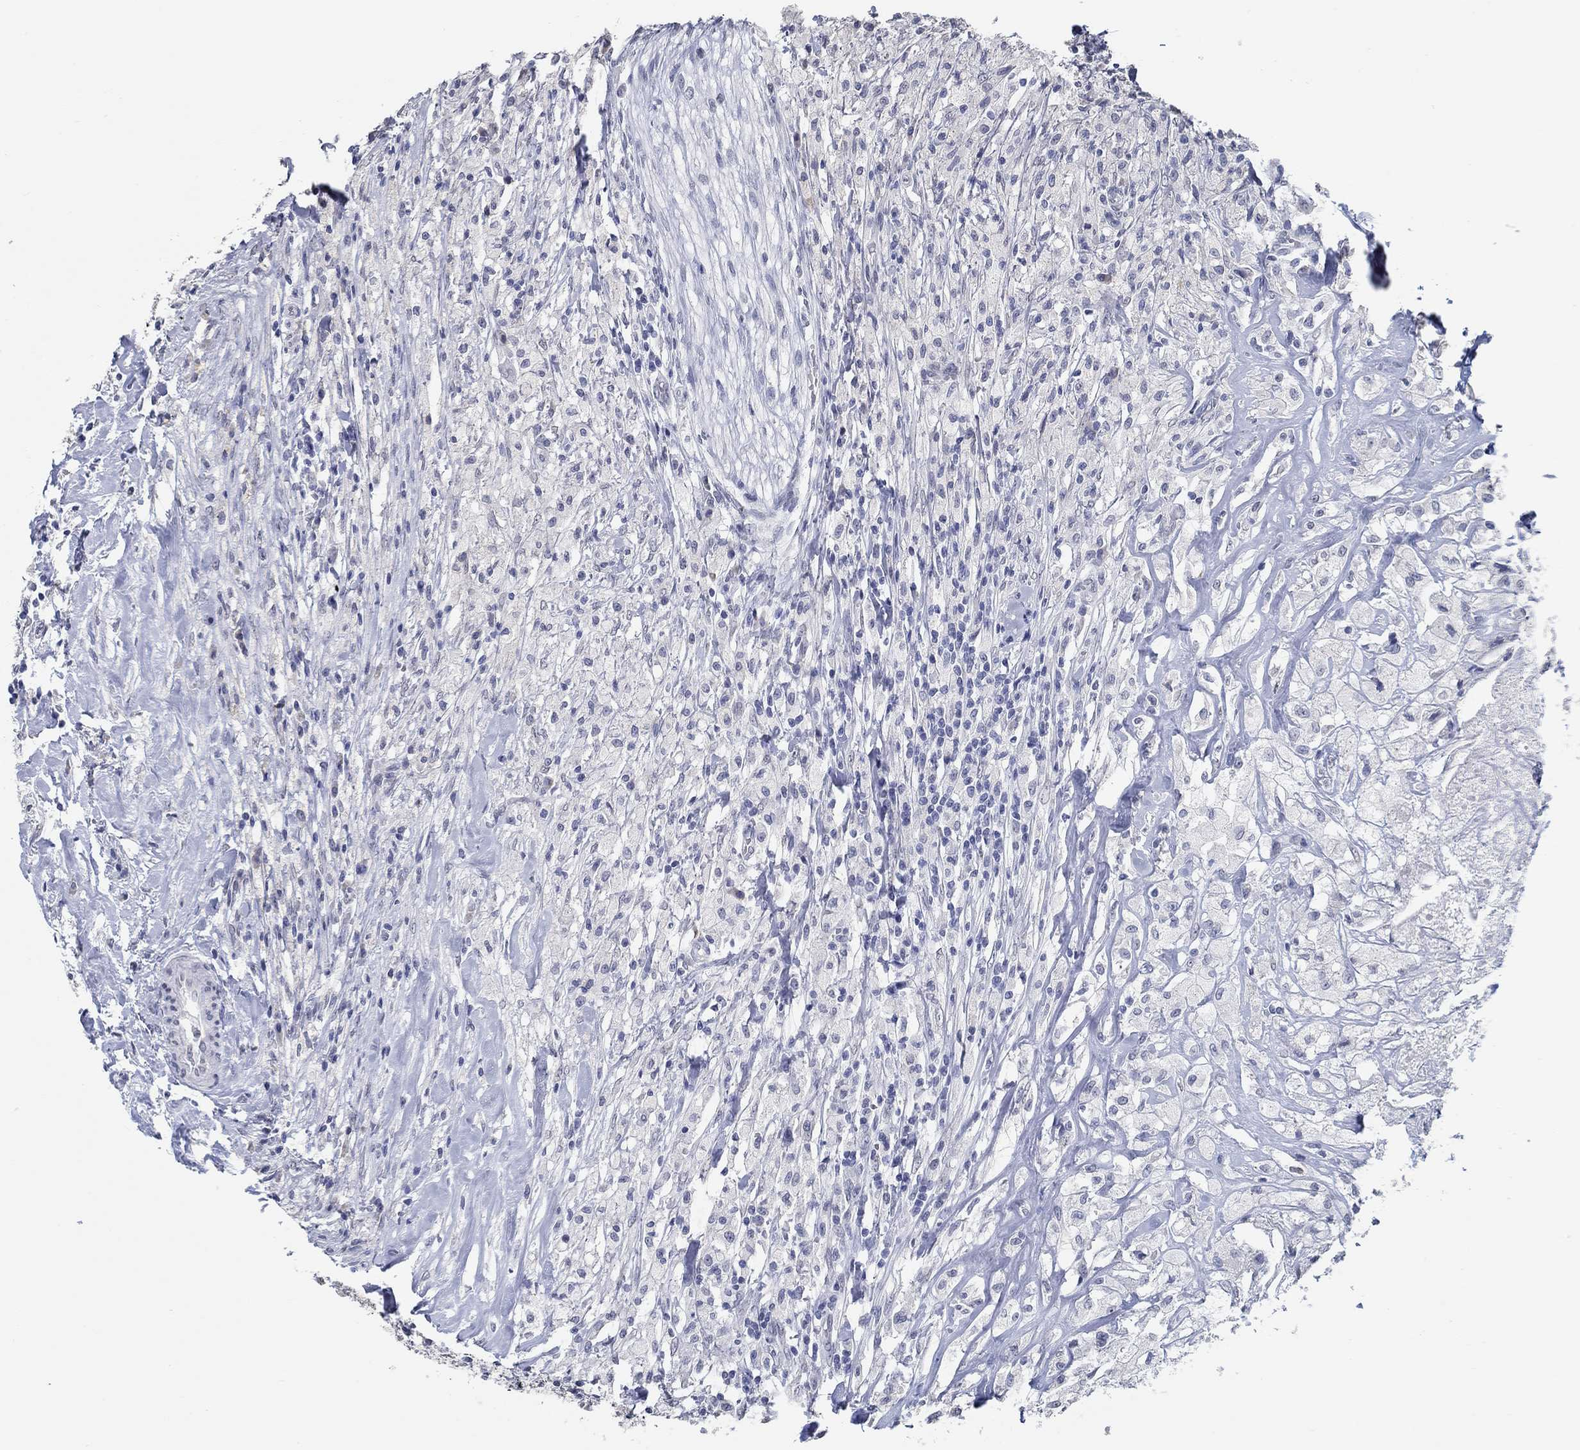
{"staining": {"intensity": "negative", "quantity": "none", "location": "none"}, "tissue": "testis cancer", "cell_type": "Tumor cells", "image_type": "cancer", "snomed": [{"axis": "morphology", "description": "Necrosis, NOS"}, {"axis": "morphology", "description": "Carcinoma, Embryonal, NOS"}, {"axis": "topography", "description": "Testis"}], "caption": "This is a micrograph of IHC staining of testis cancer, which shows no positivity in tumor cells.", "gene": "NUP155", "patient": {"sex": "male", "age": 19}}